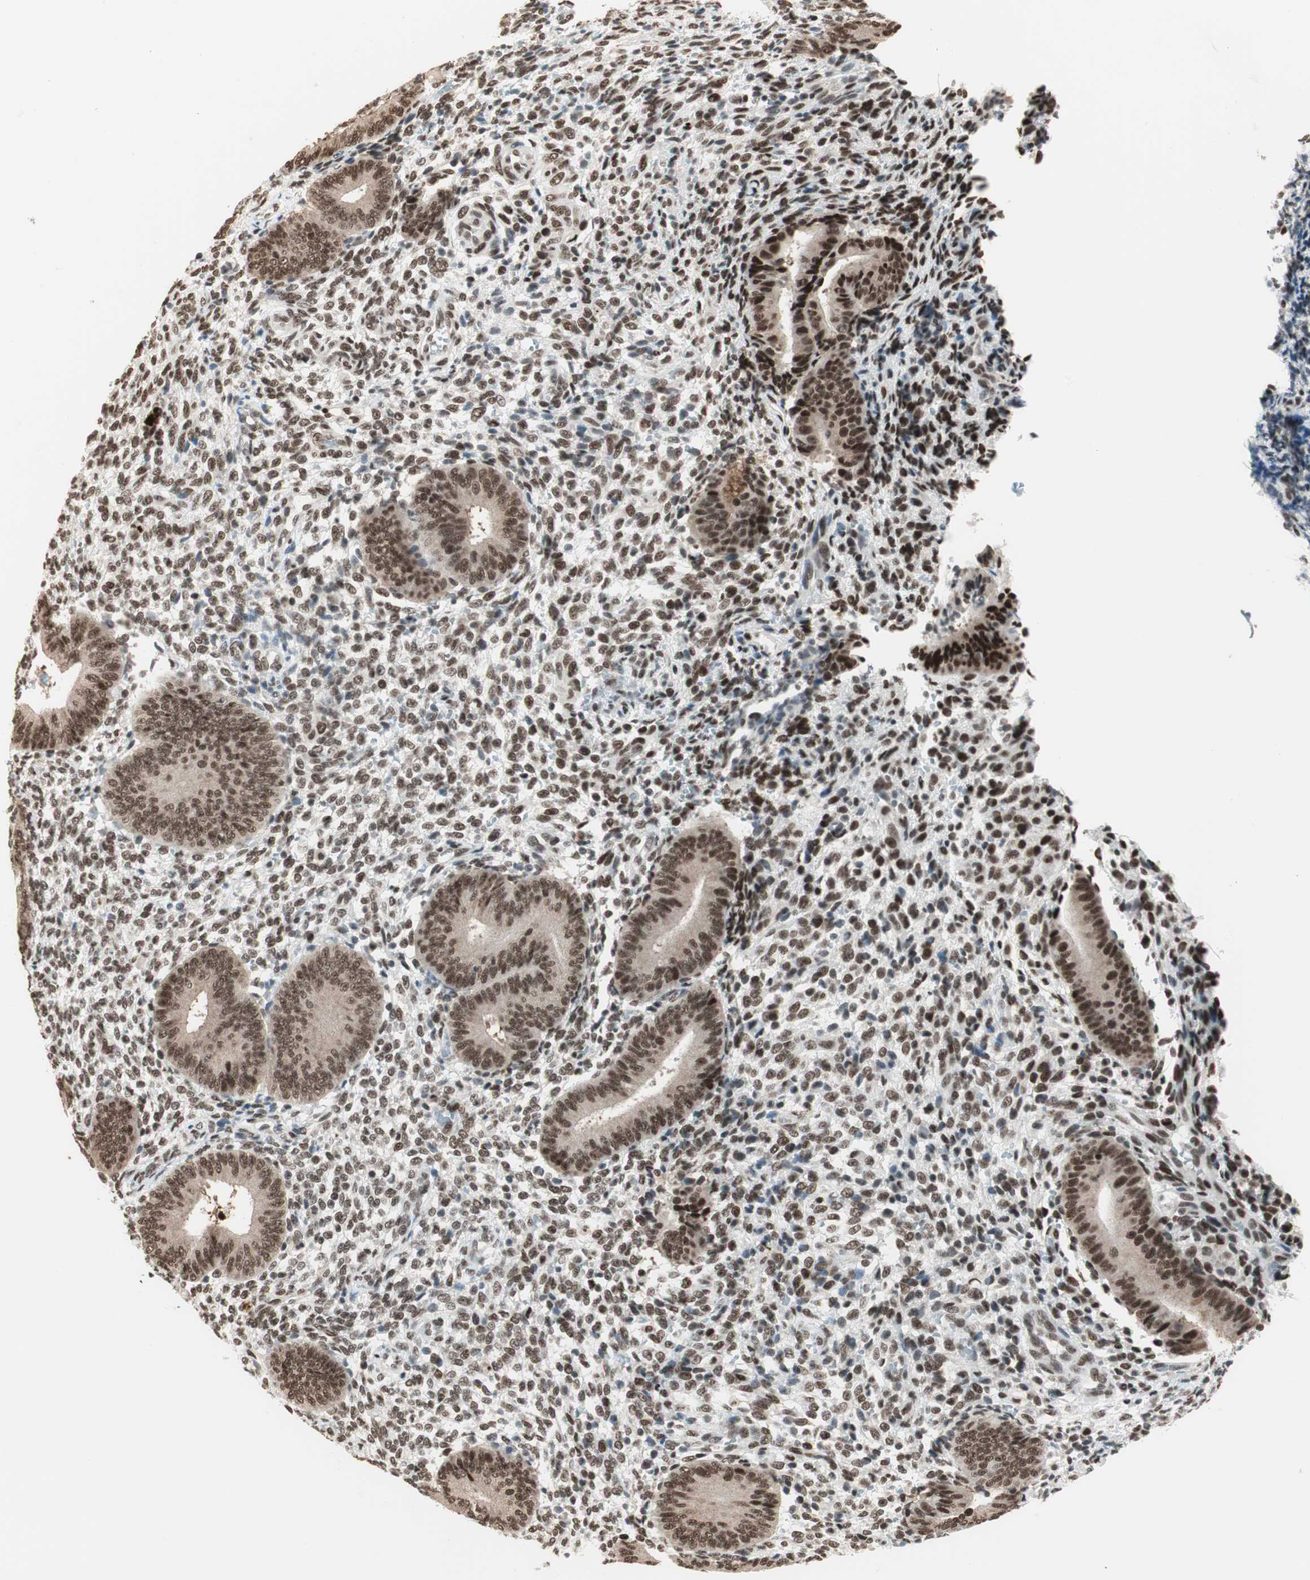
{"staining": {"intensity": "strong", "quantity": "25%-75%", "location": "nuclear"}, "tissue": "endometrium", "cell_type": "Cells in endometrial stroma", "image_type": "normal", "snomed": [{"axis": "morphology", "description": "Normal tissue, NOS"}, {"axis": "topography", "description": "Uterus"}, {"axis": "topography", "description": "Endometrium"}], "caption": "Cells in endometrial stroma exhibit high levels of strong nuclear staining in approximately 25%-75% of cells in normal endometrium. Ihc stains the protein in brown and the nuclei are stained blue.", "gene": "SMARCE1", "patient": {"sex": "female", "age": 33}}